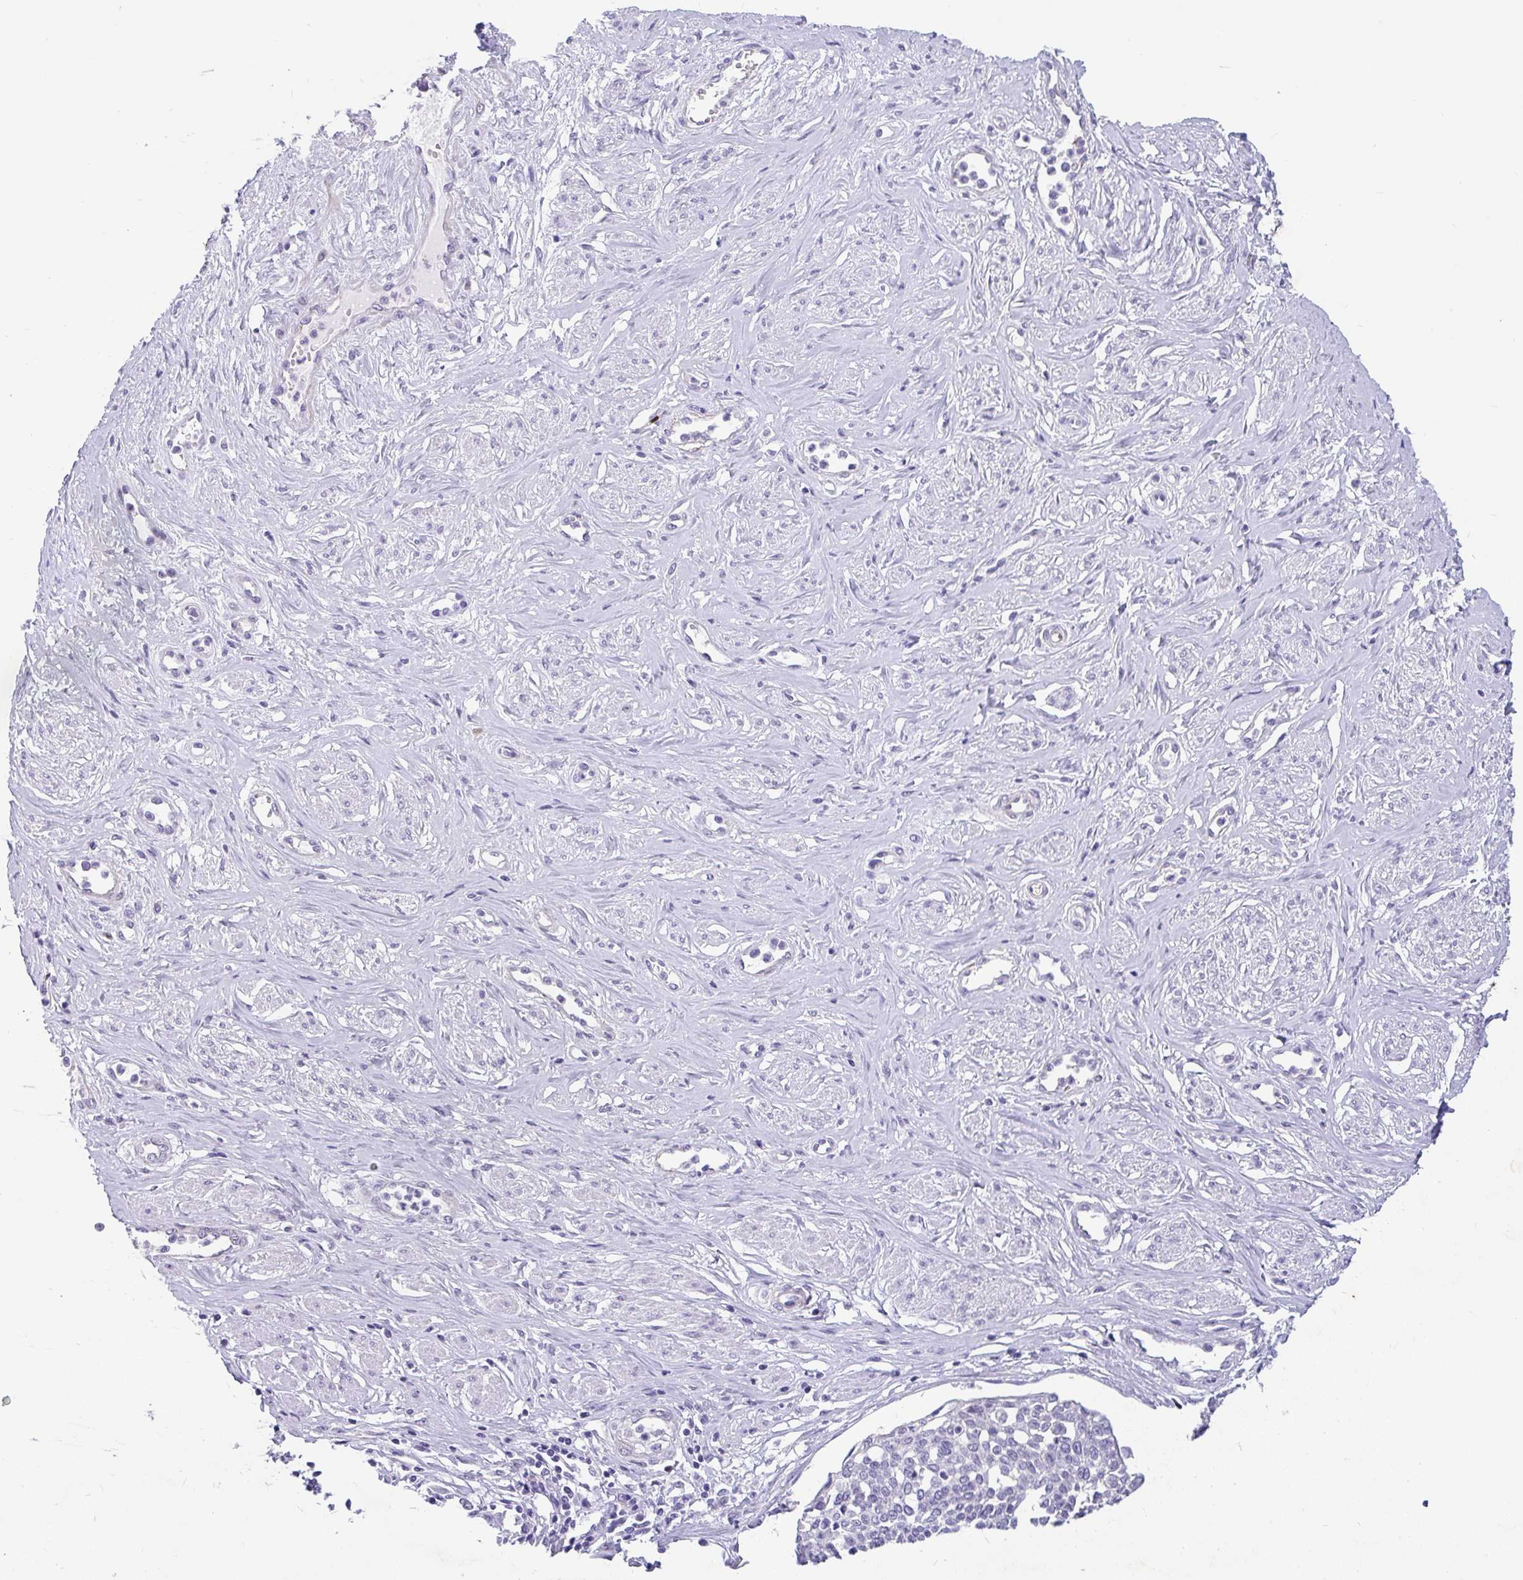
{"staining": {"intensity": "negative", "quantity": "none", "location": "none"}, "tissue": "cervical cancer", "cell_type": "Tumor cells", "image_type": "cancer", "snomed": [{"axis": "morphology", "description": "Squamous cell carcinoma, NOS"}, {"axis": "topography", "description": "Cervix"}], "caption": "Micrograph shows no significant protein positivity in tumor cells of cervical cancer.", "gene": "EML5", "patient": {"sex": "female", "age": 34}}